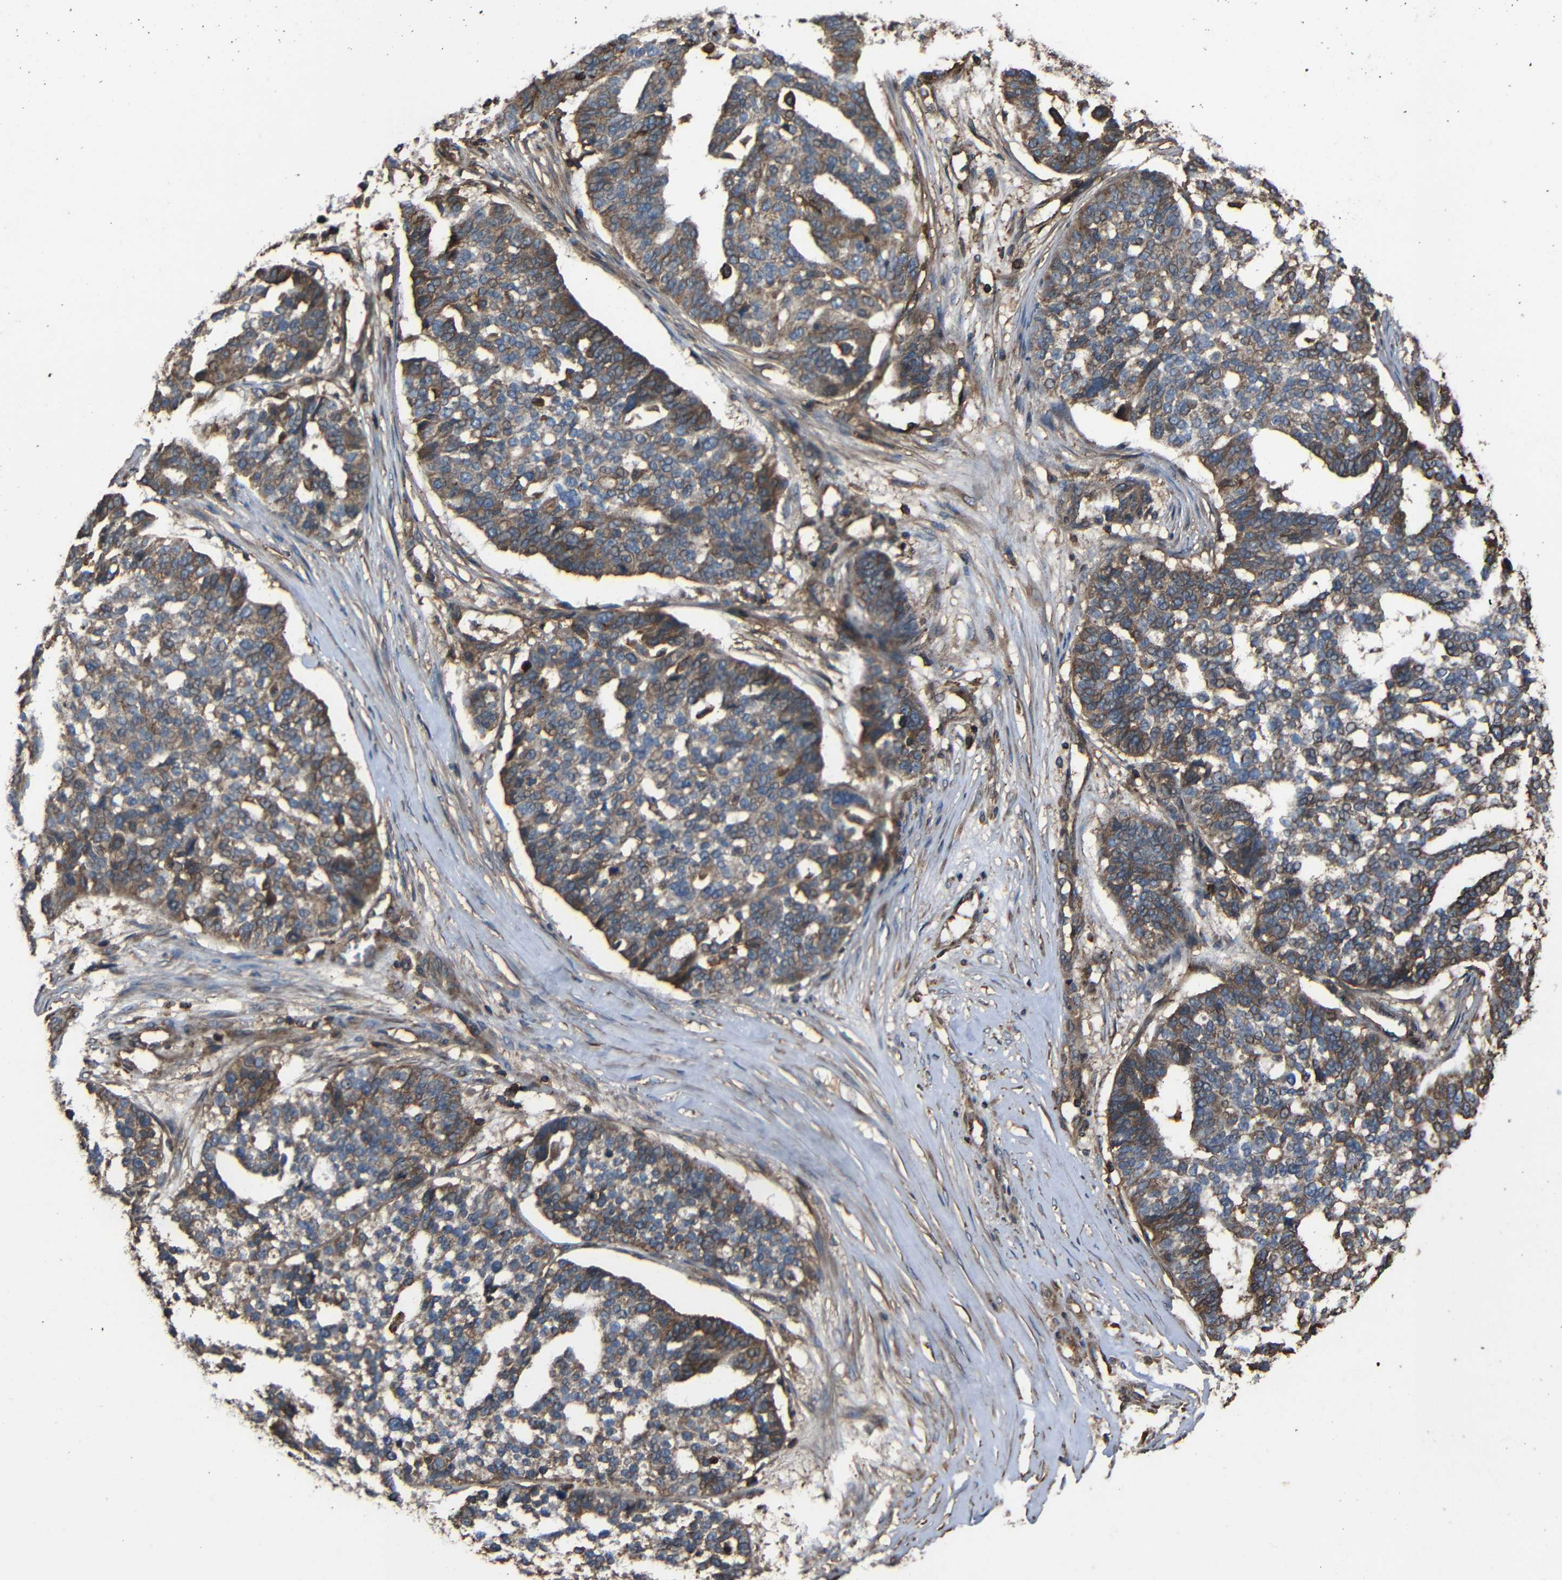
{"staining": {"intensity": "moderate", "quantity": ">75%", "location": "cytoplasmic/membranous"}, "tissue": "ovarian cancer", "cell_type": "Tumor cells", "image_type": "cancer", "snomed": [{"axis": "morphology", "description": "Cystadenocarcinoma, serous, NOS"}, {"axis": "topography", "description": "Ovary"}], "caption": "Moderate cytoplasmic/membranous protein expression is present in about >75% of tumor cells in ovarian cancer (serous cystadenocarcinoma). (DAB (3,3'-diaminobenzidine) IHC with brightfield microscopy, high magnification).", "gene": "ADGRE5", "patient": {"sex": "female", "age": 59}}